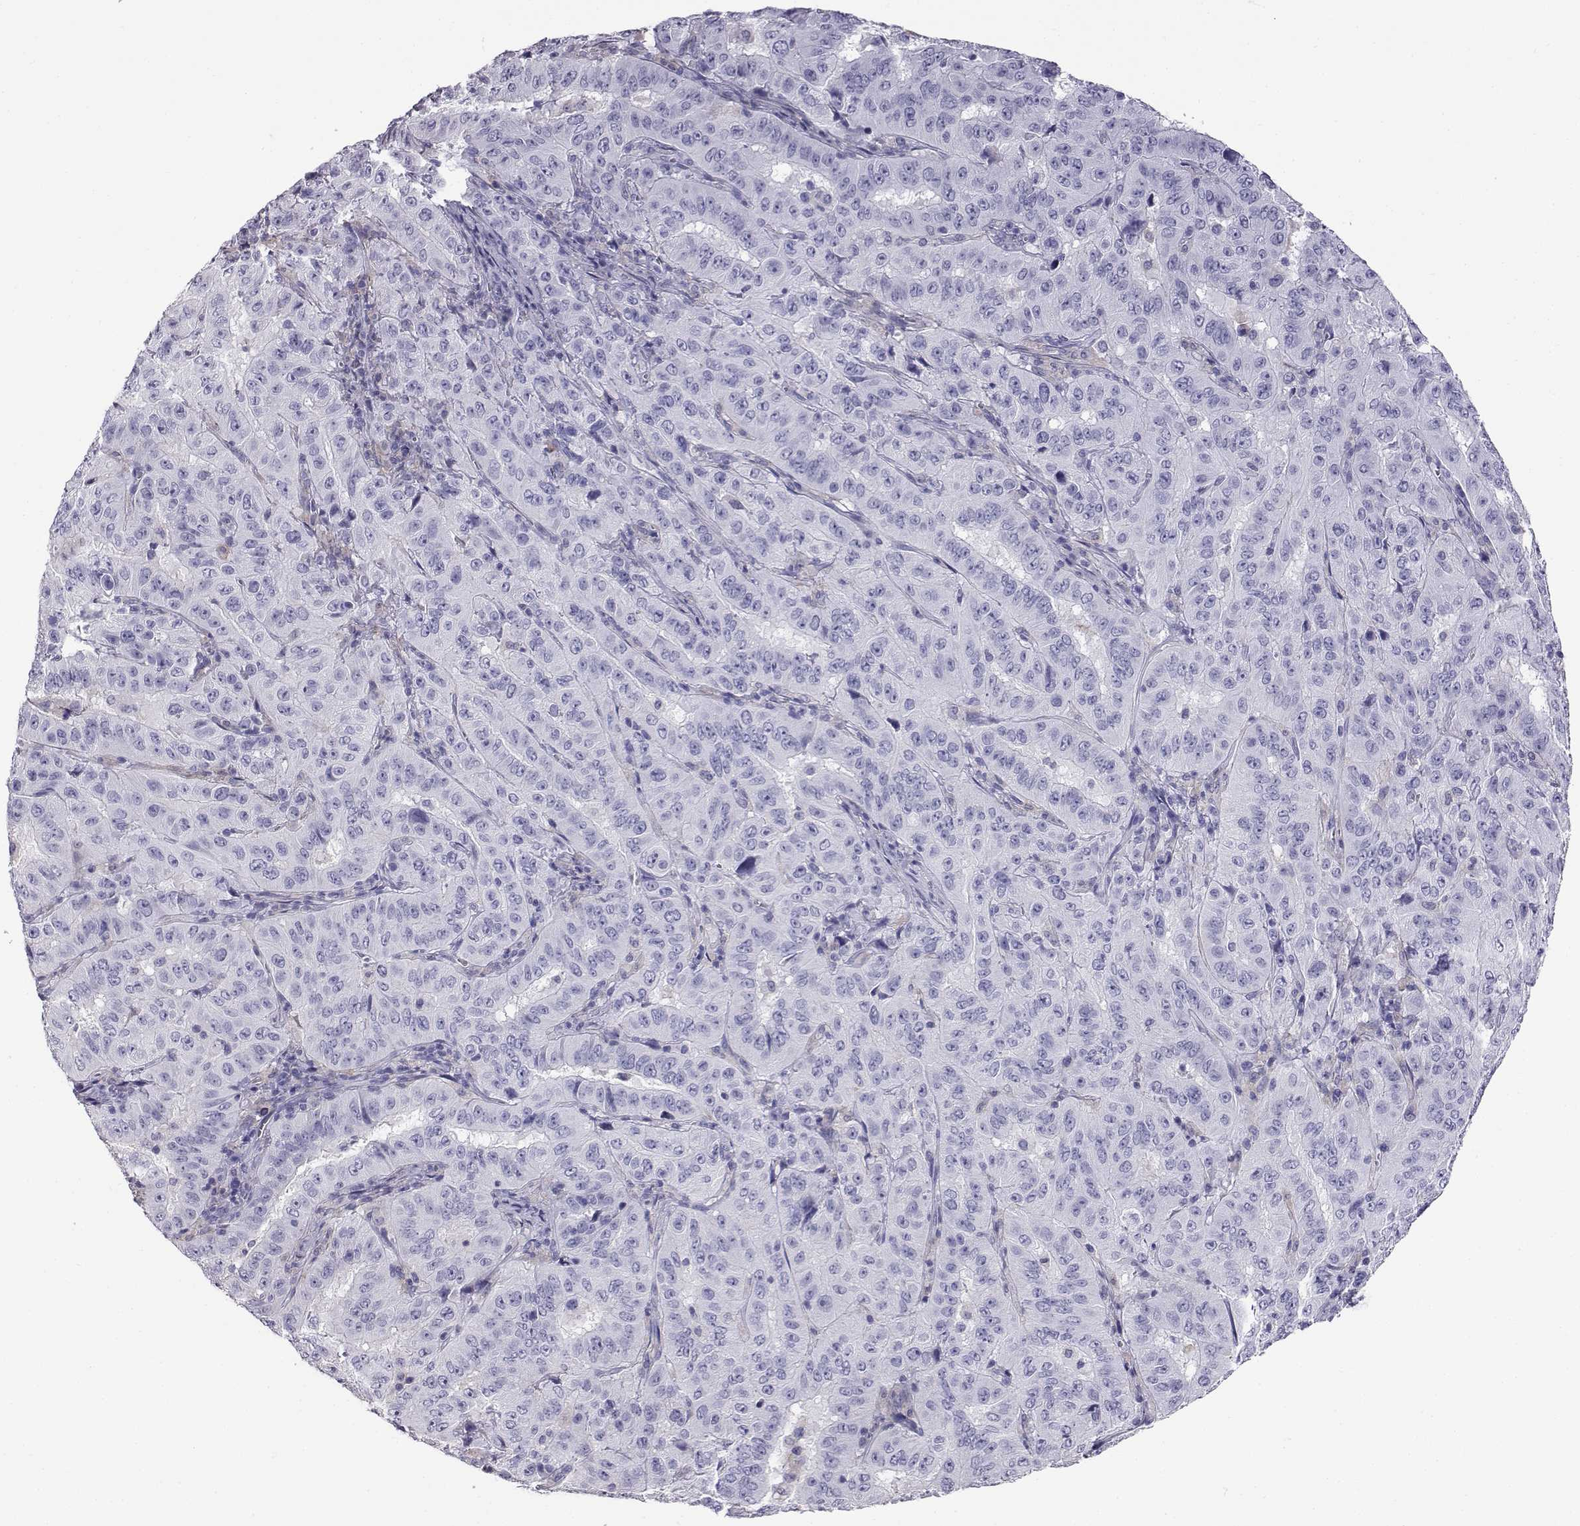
{"staining": {"intensity": "negative", "quantity": "none", "location": "none"}, "tissue": "pancreatic cancer", "cell_type": "Tumor cells", "image_type": "cancer", "snomed": [{"axis": "morphology", "description": "Adenocarcinoma, NOS"}, {"axis": "topography", "description": "Pancreas"}], "caption": "High magnification brightfield microscopy of pancreatic cancer stained with DAB (3,3'-diaminobenzidine) (brown) and counterstained with hematoxylin (blue): tumor cells show no significant positivity. The staining is performed using DAB (3,3'-diaminobenzidine) brown chromogen with nuclei counter-stained in using hematoxylin.", "gene": "AKR1B1", "patient": {"sex": "male", "age": 63}}